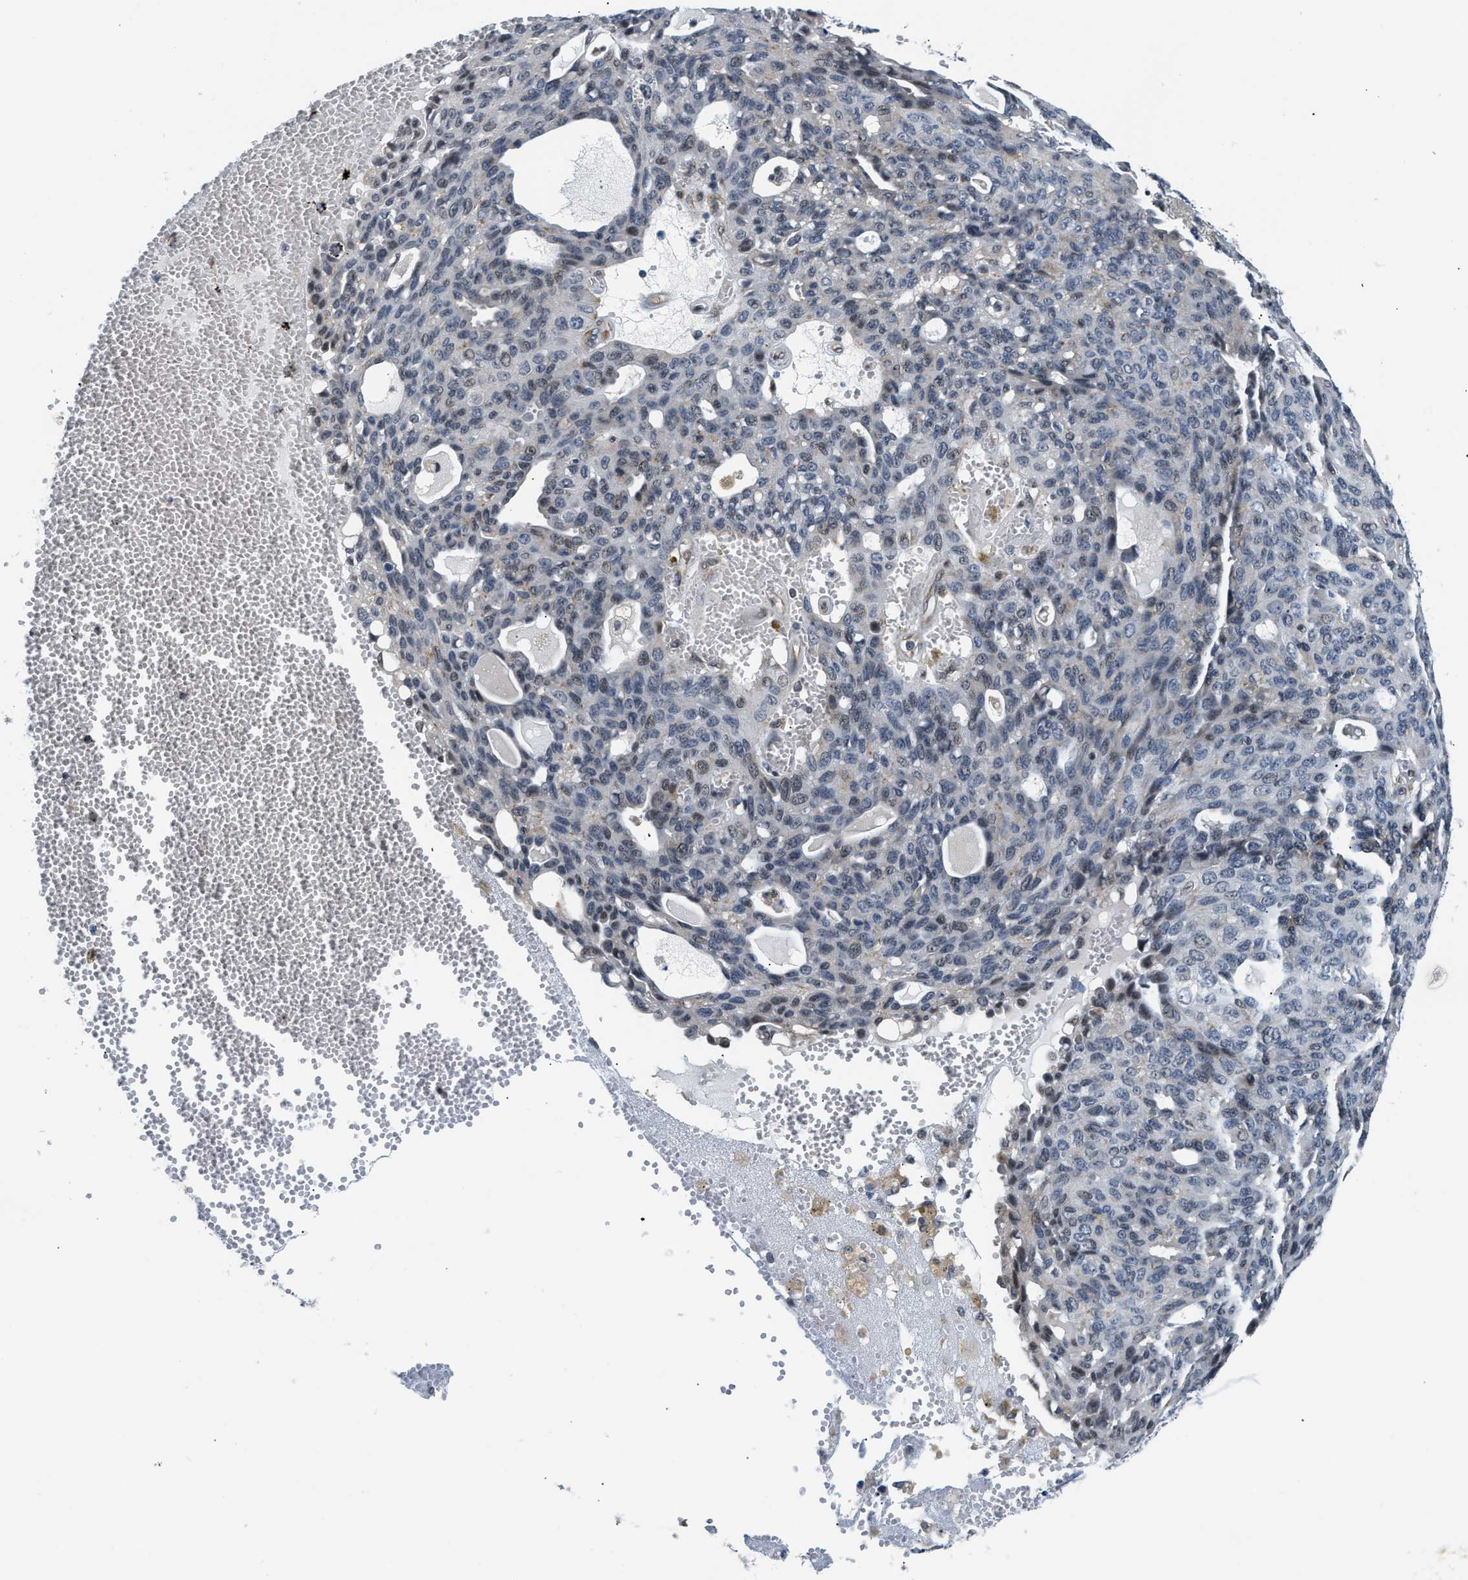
{"staining": {"intensity": "negative", "quantity": "none", "location": "none"}, "tissue": "ovarian cancer", "cell_type": "Tumor cells", "image_type": "cancer", "snomed": [{"axis": "morphology", "description": "Carcinoma, endometroid"}, {"axis": "topography", "description": "Ovary"}], "caption": "This is a micrograph of IHC staining of endometroid carcinoma (ovarian), which shows no staining in tumor cells. The staining is performed using DAB (3,3'-diaminobenzidine) brown chromogen with nuclei counter-stained in using hematoxylin.", "gene": "PPM1H", "patient": {"sex": "female", "age": 60}}